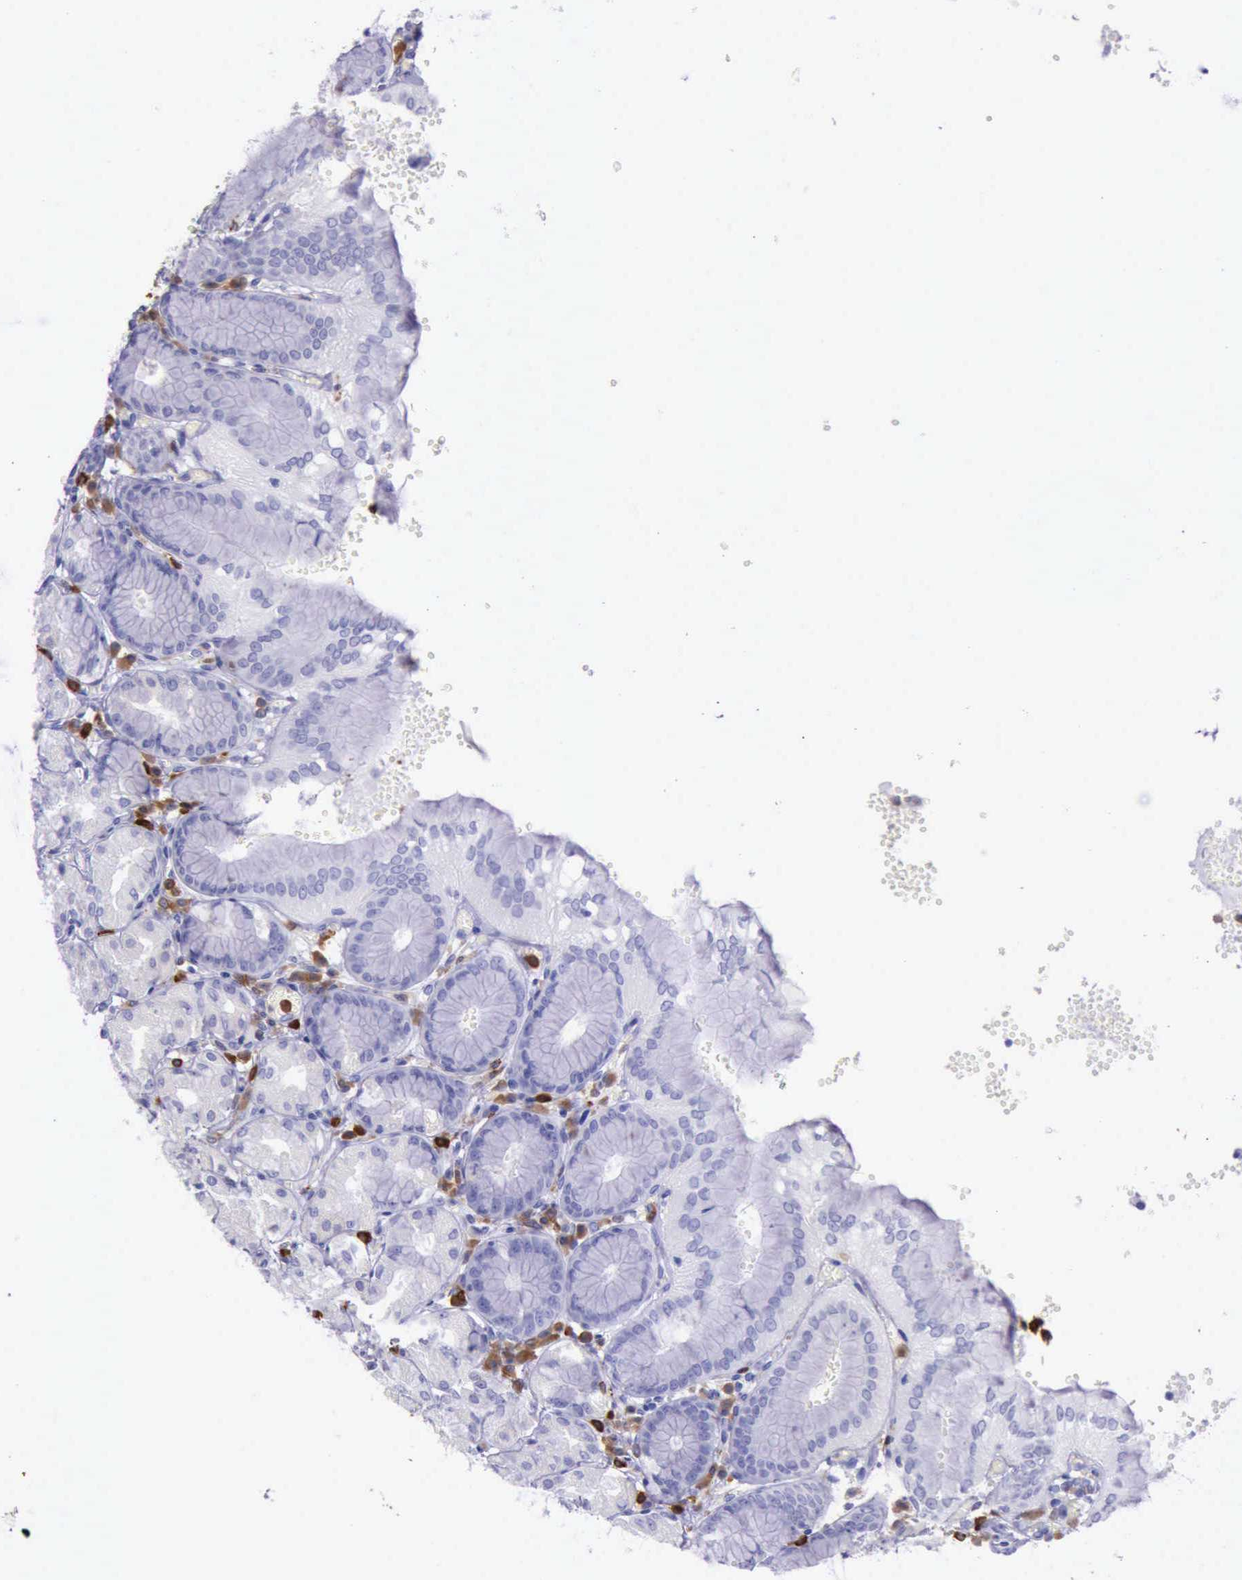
{"staining": {"intensity": "negative", "quantity": "none", "location": "none"}, "tissue": "stomach", "cell_type": "Glandular cells", "image_type": "normal", "snomed": [{"axis": "morphology", "description": "Normal tissue, NOS"}, {"axis": "topography", "description": "Stomach, upper"}, {"axis": "topography", "description": "Stomach"}], "caption": "DAB (3,3'-diaminobenzidine) immunohistochemical staining of benign human stomach shows no significant staining in glandular cells. (Stains: DAB (3,3'-diaminobenzidine) immunohistochemistry with hematoxylin counter stain, Microscopy: brightfield microscopy at high magnification).", "gene": "BTK", "patient": {"sex": "male", "age": 76}}